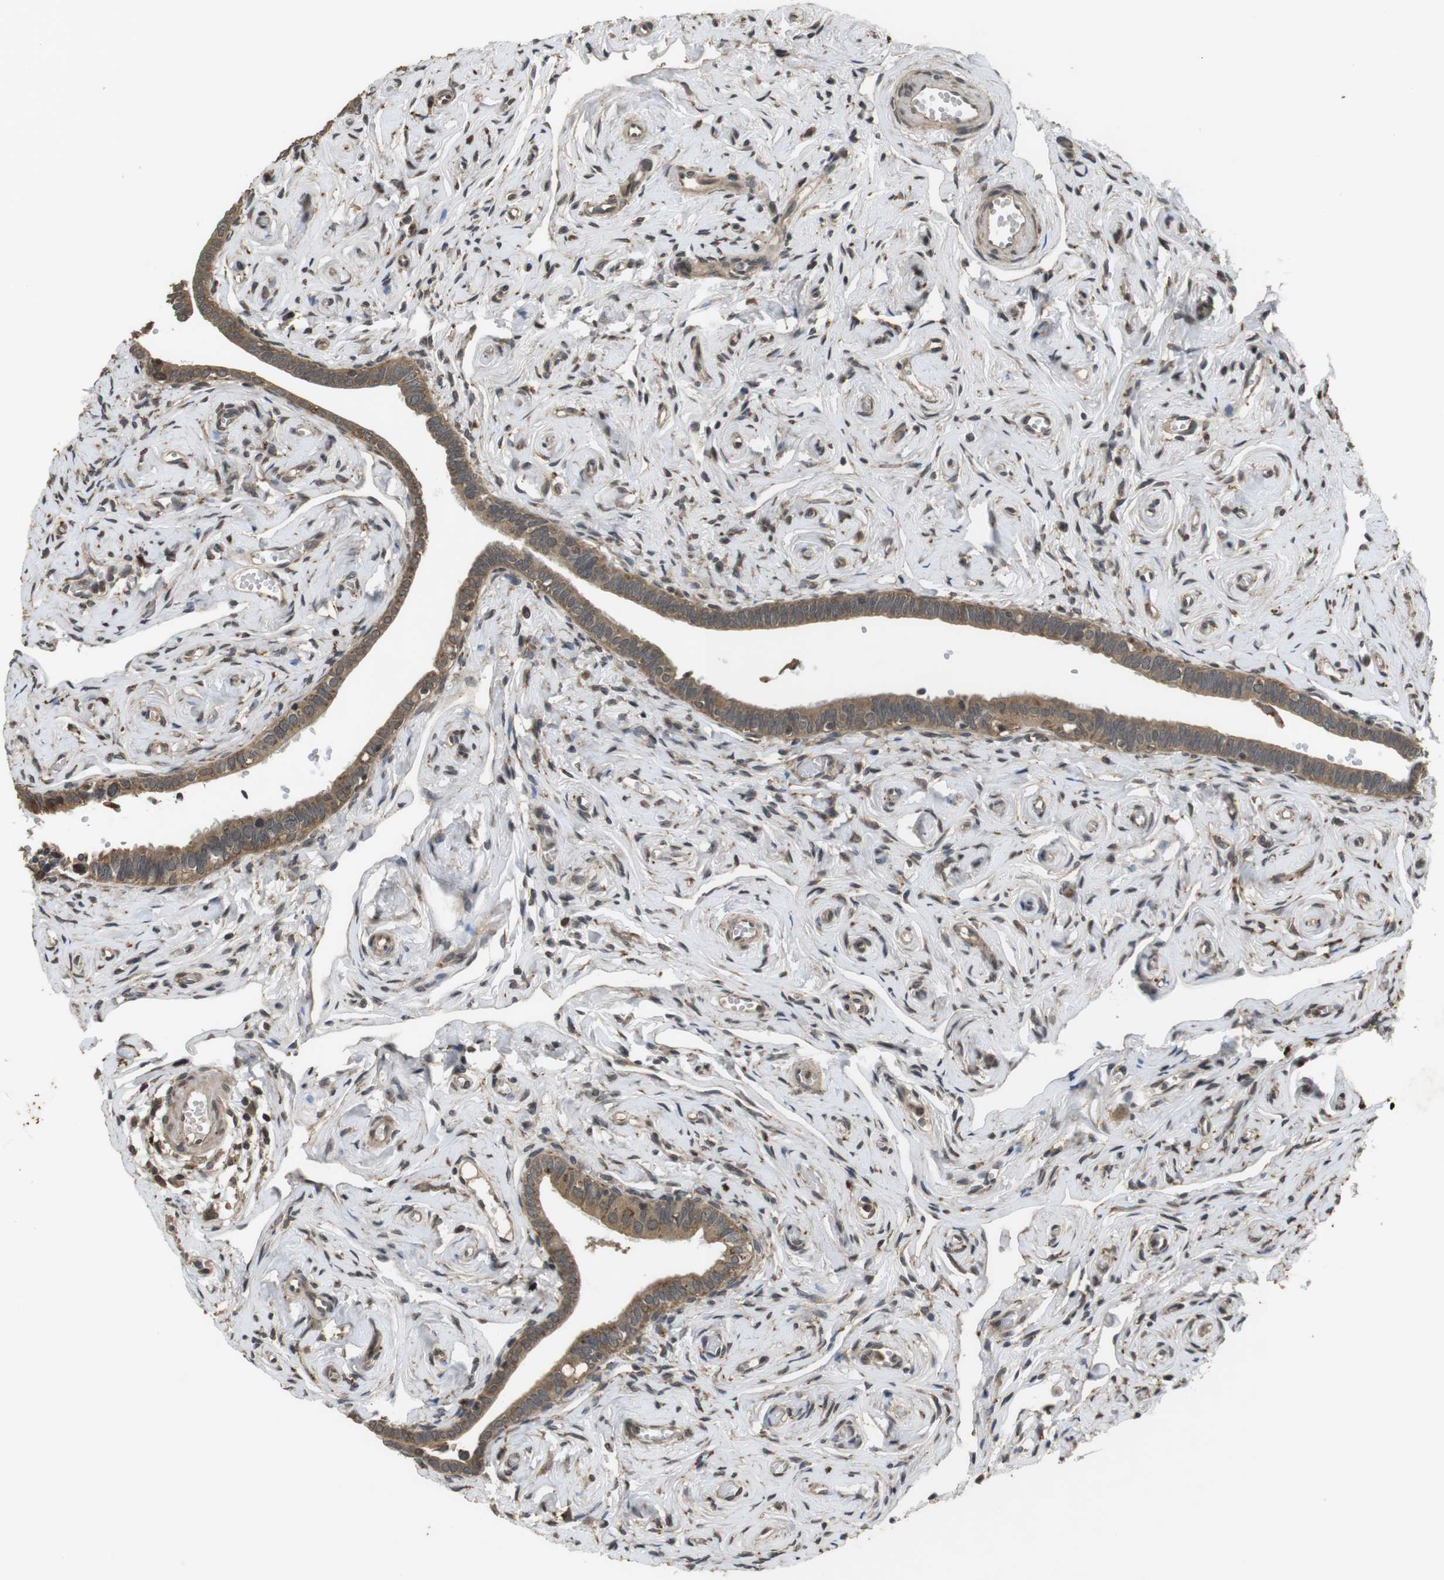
{"staining": {"intensity": "weak", "quantity": ">75%", "location": "cytoplasmic/membranous"}, "tissue": "fallopian tube", "cell_type": "Glandular cells", "image_type": "normal", "snomed": [{"axis": "morphology", "description": "Normal tissue, NOS"}, {"axis": "topography", "description": "Fallopian tube"}], "caption": "Immunohistochemical staining of unremarkable human fallopian tube shows low levels of weak cytoplasmic/membranous expression in approximately >75% of glandular cells. The staining was performed using DAB to visualize the protein expression in brown, while the nuclei were stained in blue with hematoxylin (Magnification: 20x).", "gene": "FZD10", "patient": {"sex": "female", "age": 71}}